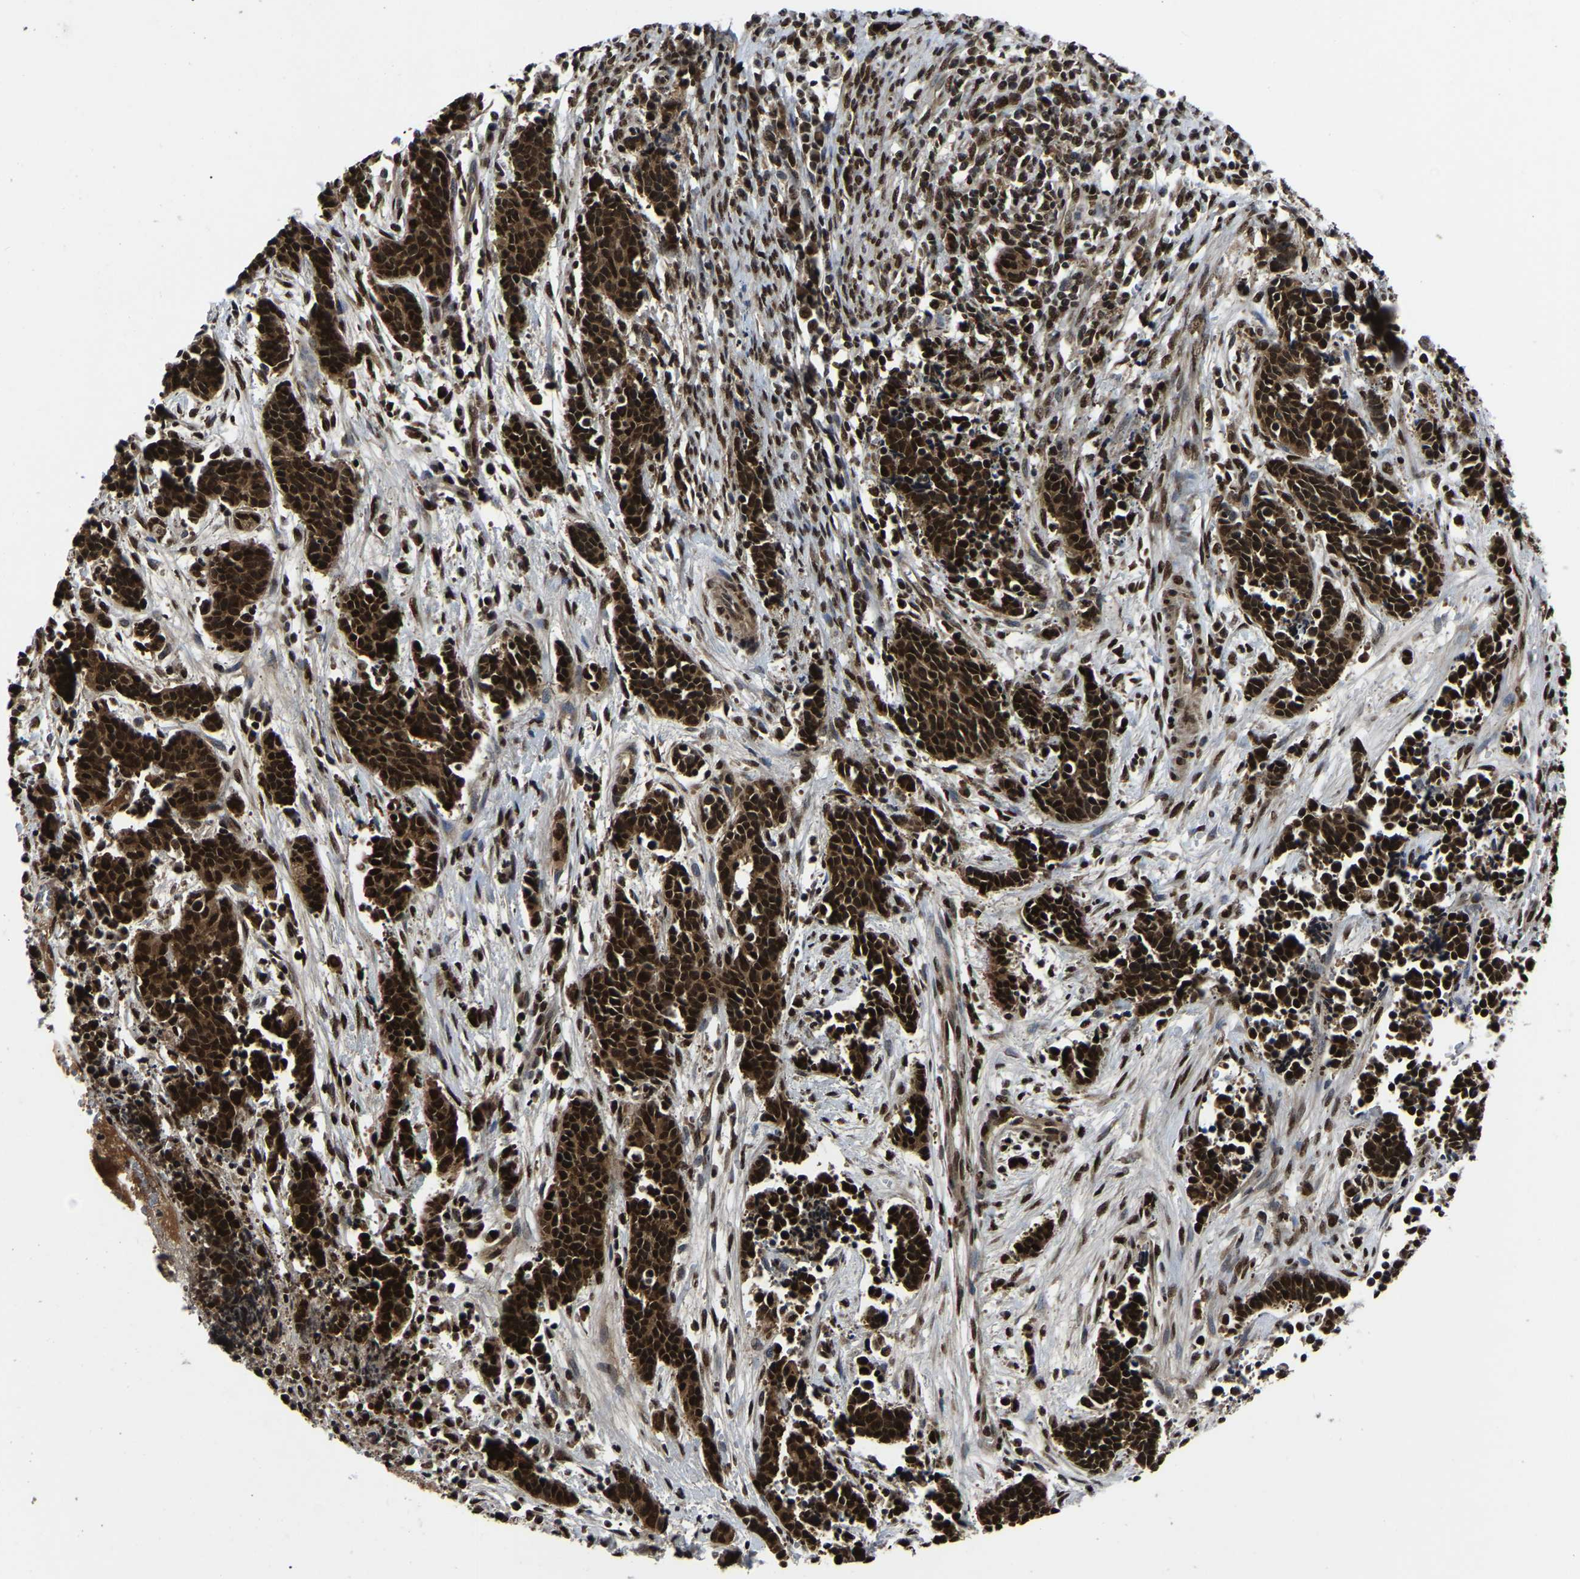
{"staining": {"intensity": "strong", "quantity": ">75%", "location": "nuclear"}, "tissue": "cervical cancer", "cell_type": "Tumor cells", "image_type": "cancer", "snomed": [{"axis": "morphology", "description": "Squamous cell carcinoma, NOS"}, {"axis": "topography", "description": "Cervix"}], "caption": "Immunohistochemistry of squamous cell carcinoma (cervical) reveals high levels of strong nuclear positivity in about >75% of tumor cells.", "gene": "TRIM35", "patient": {"sex": "female", "age": 35}}